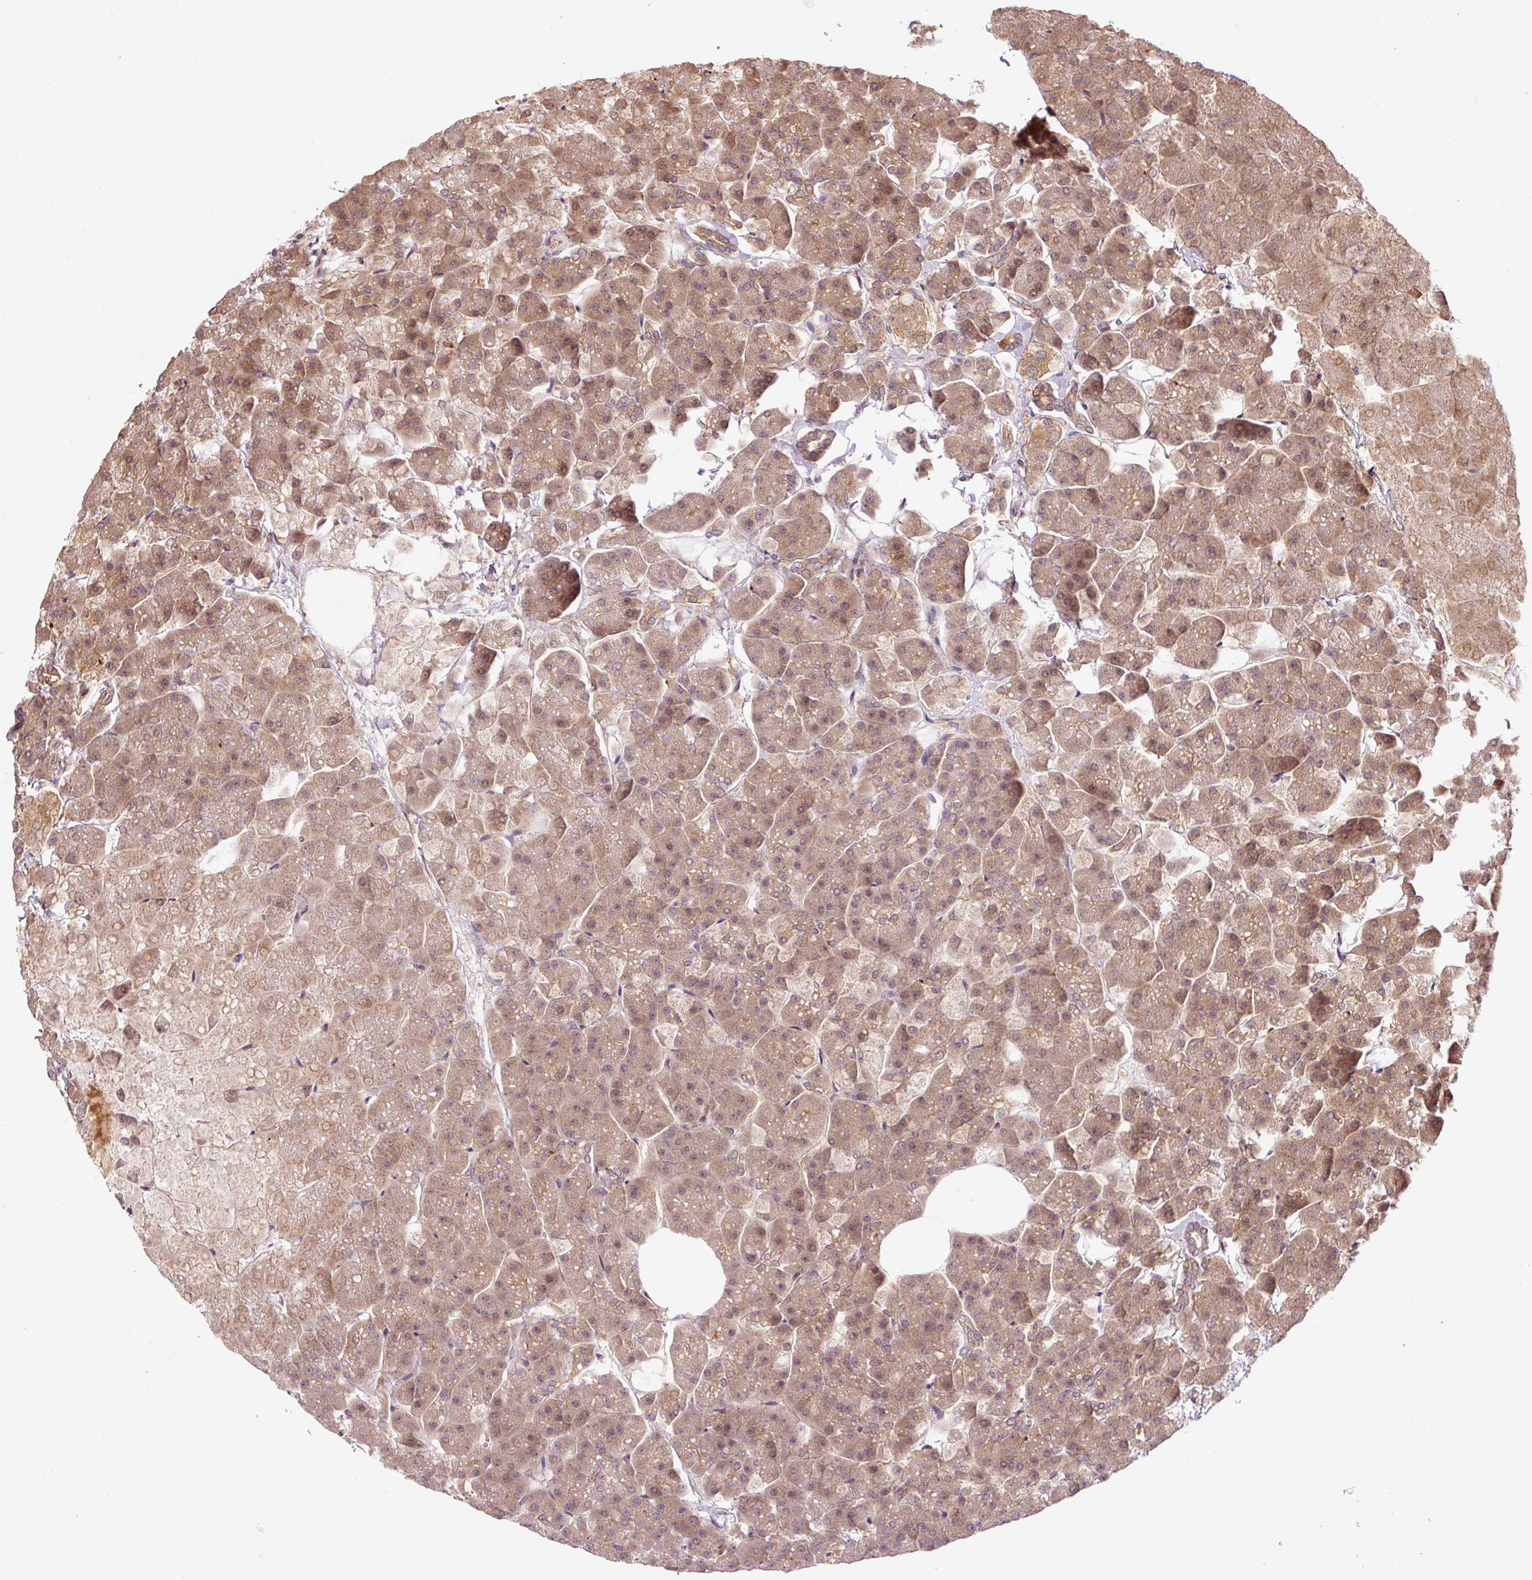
{"staining": {"intensity": "moderate", "quantity": "25%-75%", "location": "cytoplasmic/membranous"}, "tissue": "pancreas", "cell_type": "Exocrine glandular cells", "image_type": "normal", "snomed": [{"axis": "morphology", "description": "Normal tissue, NOS"}, {"axis": "topography", "description": "Pancreas"}, {"axis": "topography", "description": "Peripheral nerve tissue"}], "caption": "Immunohistochemical staining of normal human pancreas shows moderate cytoplasmic/membranous protein staining in about 25%-75% of exocrine glandular cells.", "gene": "OXER1", "patient": {"sex": "male", "age": 54}}